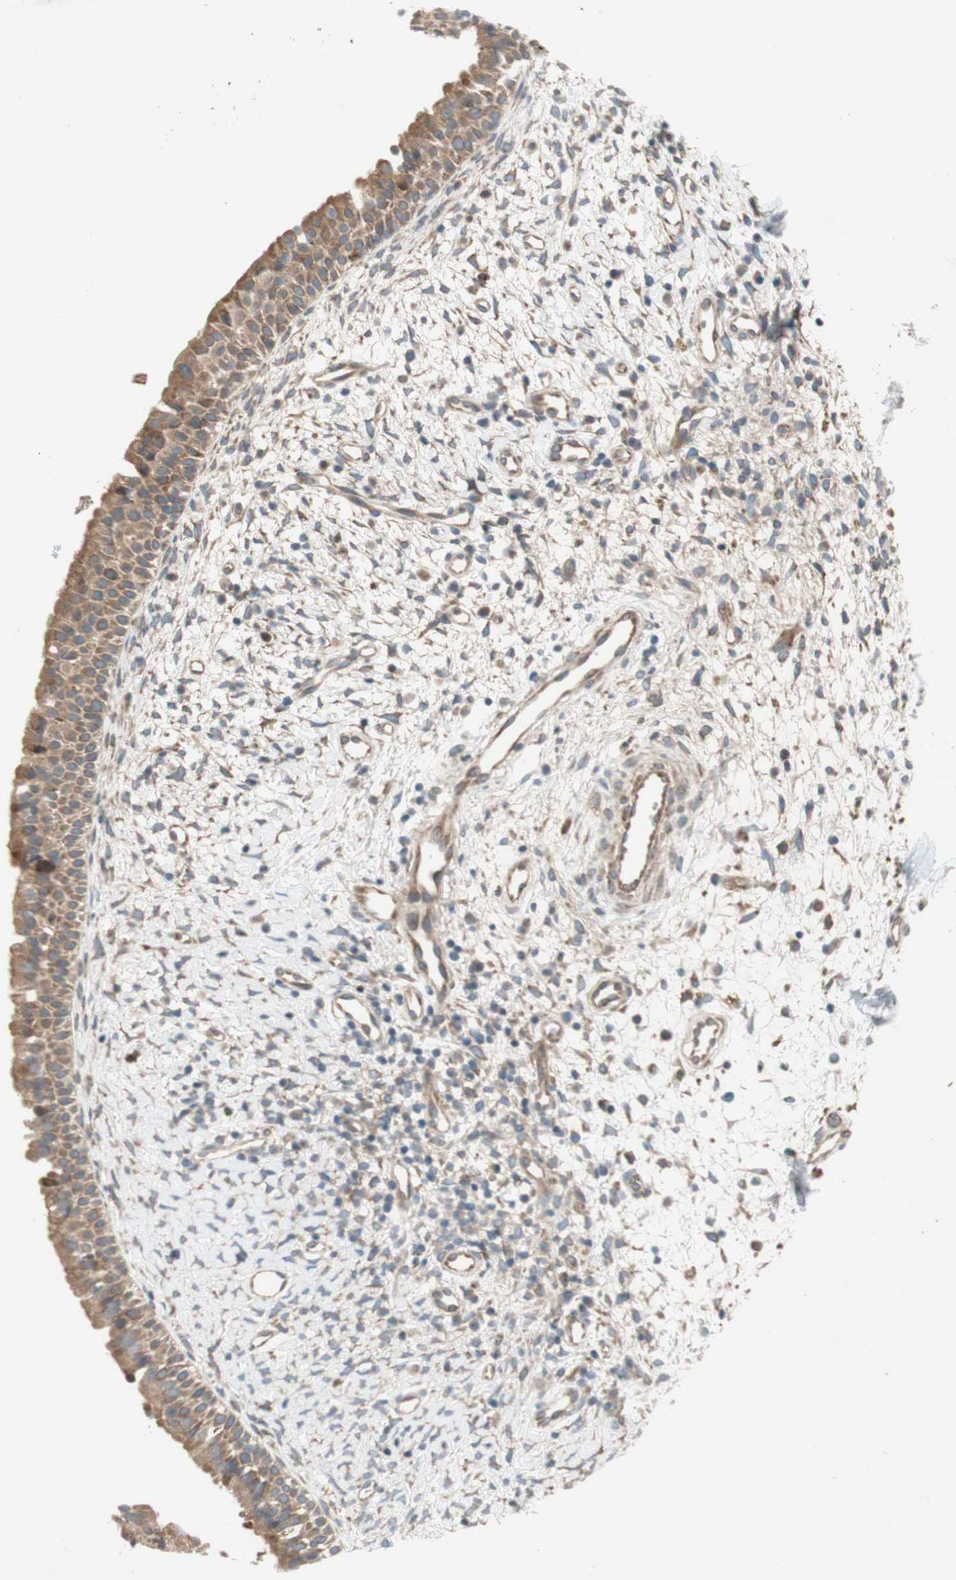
{"staining": {"intensity": "moderate", "quantity": ">75%", "location": "cytoplasmic/membranous"}, "tissue": "nasopharynx", "cell_type": "Respiratory epithelial cells", "image_type": "normal", "snomed": [{"axis": "morphology", "description": "Normal tissue, NOS"}, {"axis": "topography", "description": "Nasopharynx"}], "caption": "High-power microscopy captured an immunohistochemistry image of benign nasopharynx, revealing moderate cytoplasmic/membranous expression in approximately >75% of respiratory epithelial cells.", "gene": "SOCS2", "patient": {"sex": "male", "age": 22}}